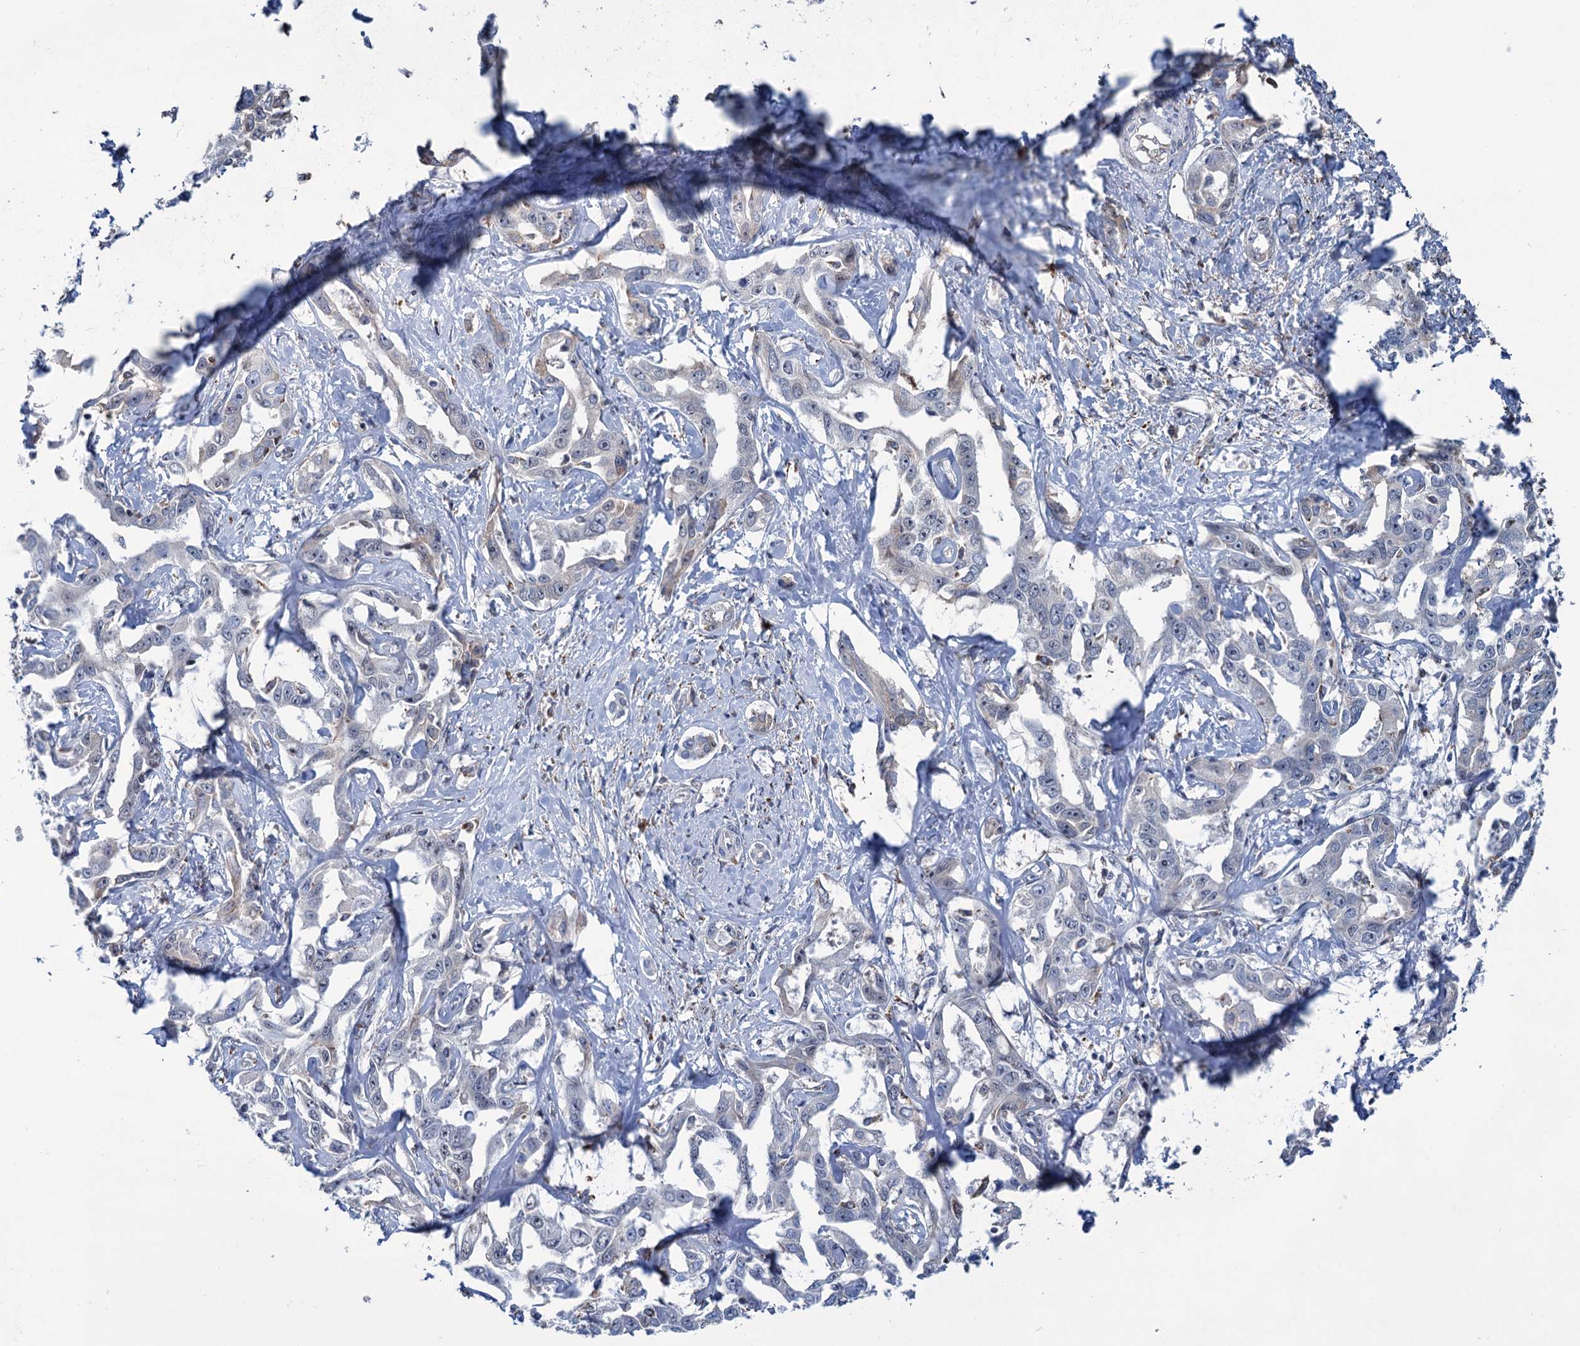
{"staining": {"intensity": "weak", "quantity": "25%-75%", "location": "cytoplasmic/membranous"}, "tissue": "liver cancer", "cell_type": "Tumor cells", "image_type": "cancer", "snomed": [{"axis": "morphology", "description": "Cholangiocarcinoma"}, {"axis": "topography", "description": "Liver"}], "caption": "Immunohistochemistry (IHC) of human cholangiocarcinoma (liver) shows low levels of weak cytoplasmic/membranous expression in approximately 25%-75% of tumor cells.", "gene": "LPIN1", "patient": {"sex": "male", "age": 59}}